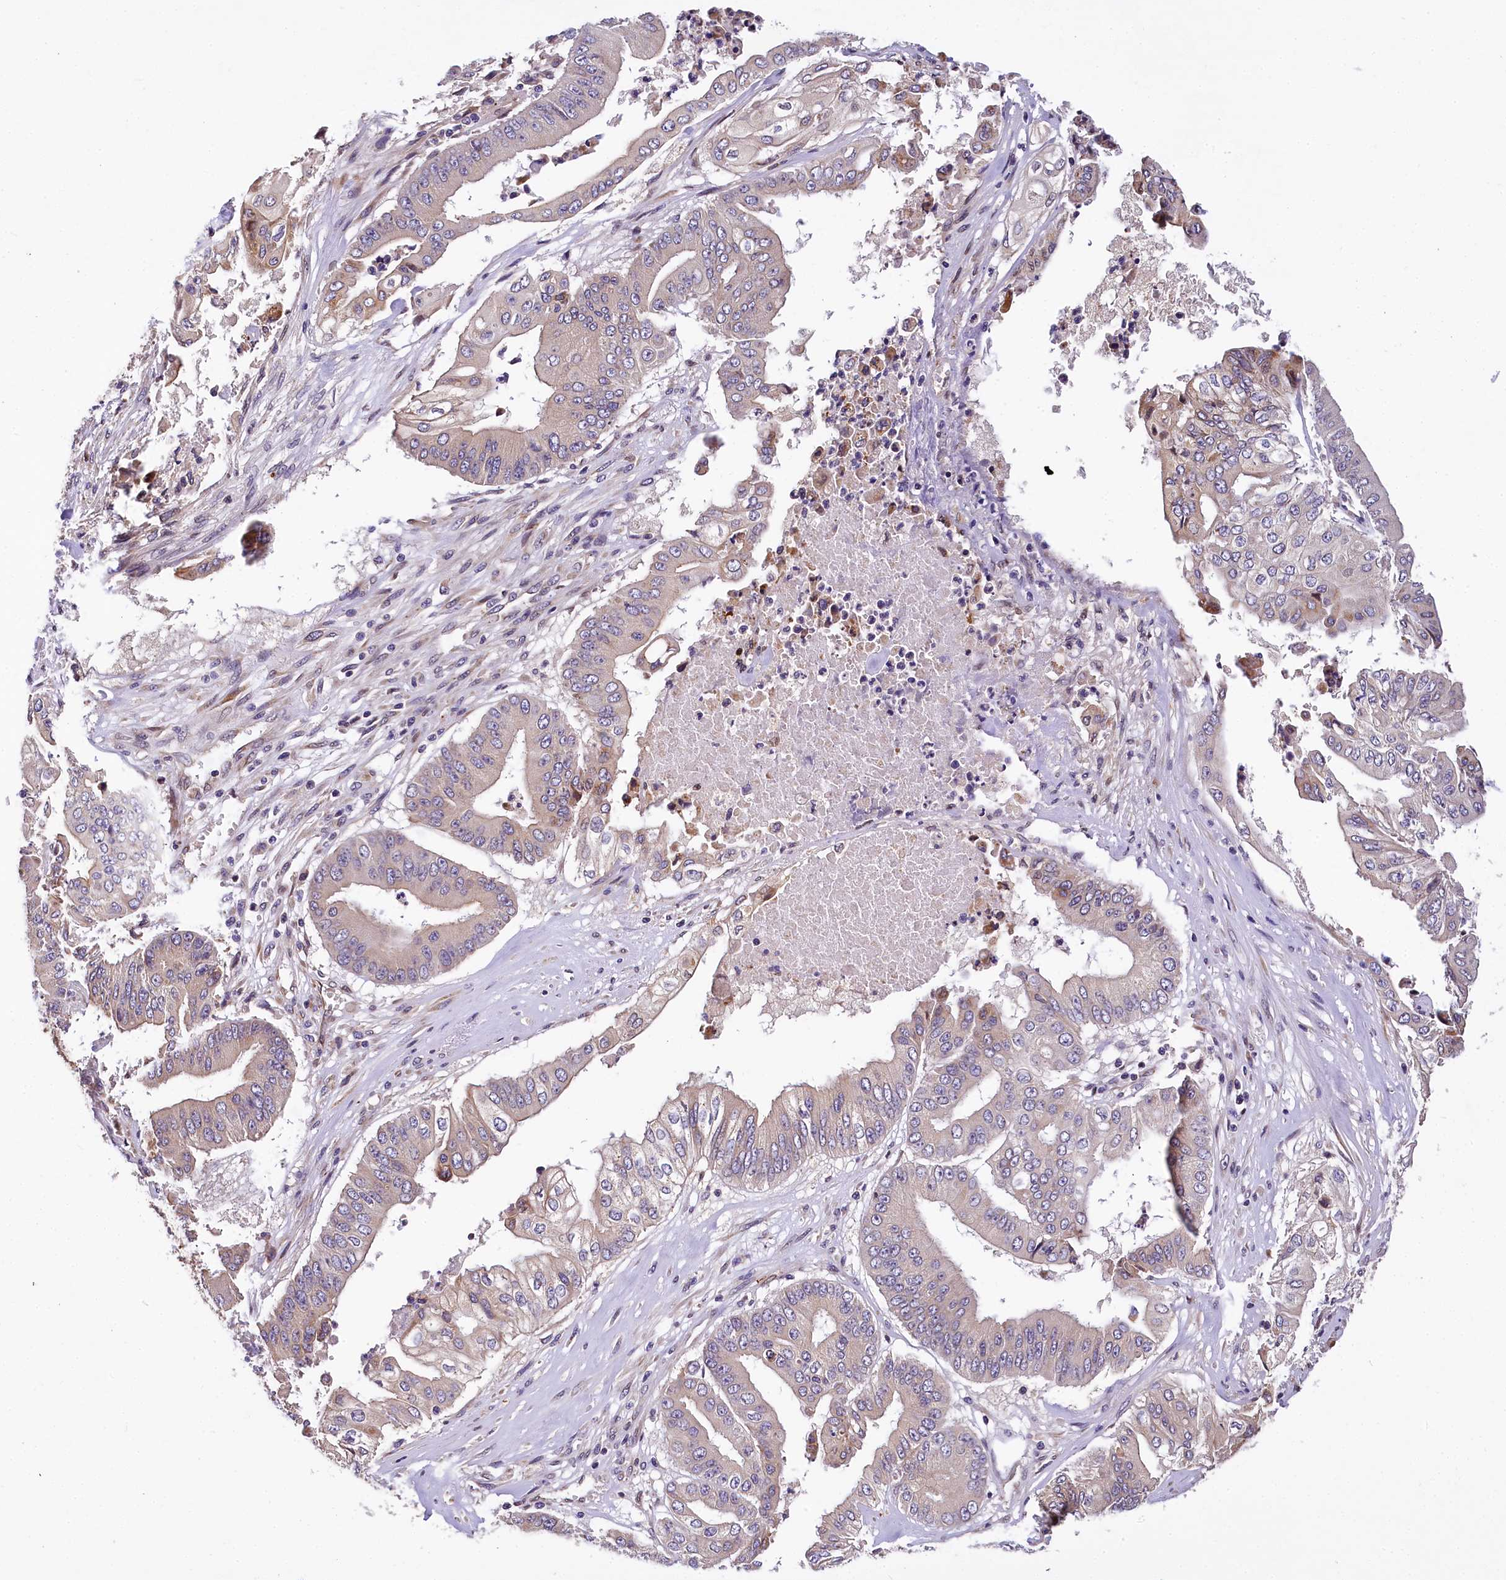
{"staining": {"intensity": "moderate", "quantity": "25%-75%", "location": "cytoplasmic/membranous"}, "tissue": "pancreatic cancer", "cell_type": "Tumor cells", "image_type": "cancer", "snomed": [{"axis": "morphology", "description": "Adenocarcinoma, NOS"}, {"axis": "topography", "description": "Pancreas"}], "caption": "Adenocarcinoma (pancreatic) stained with immunohistochemistry reveals moderate cytoplasmic/membranous expression in about 25%-75% of tumor cells.", "gene": "SUPV3L1", "patient": {"sex": "female", "age": 77}}